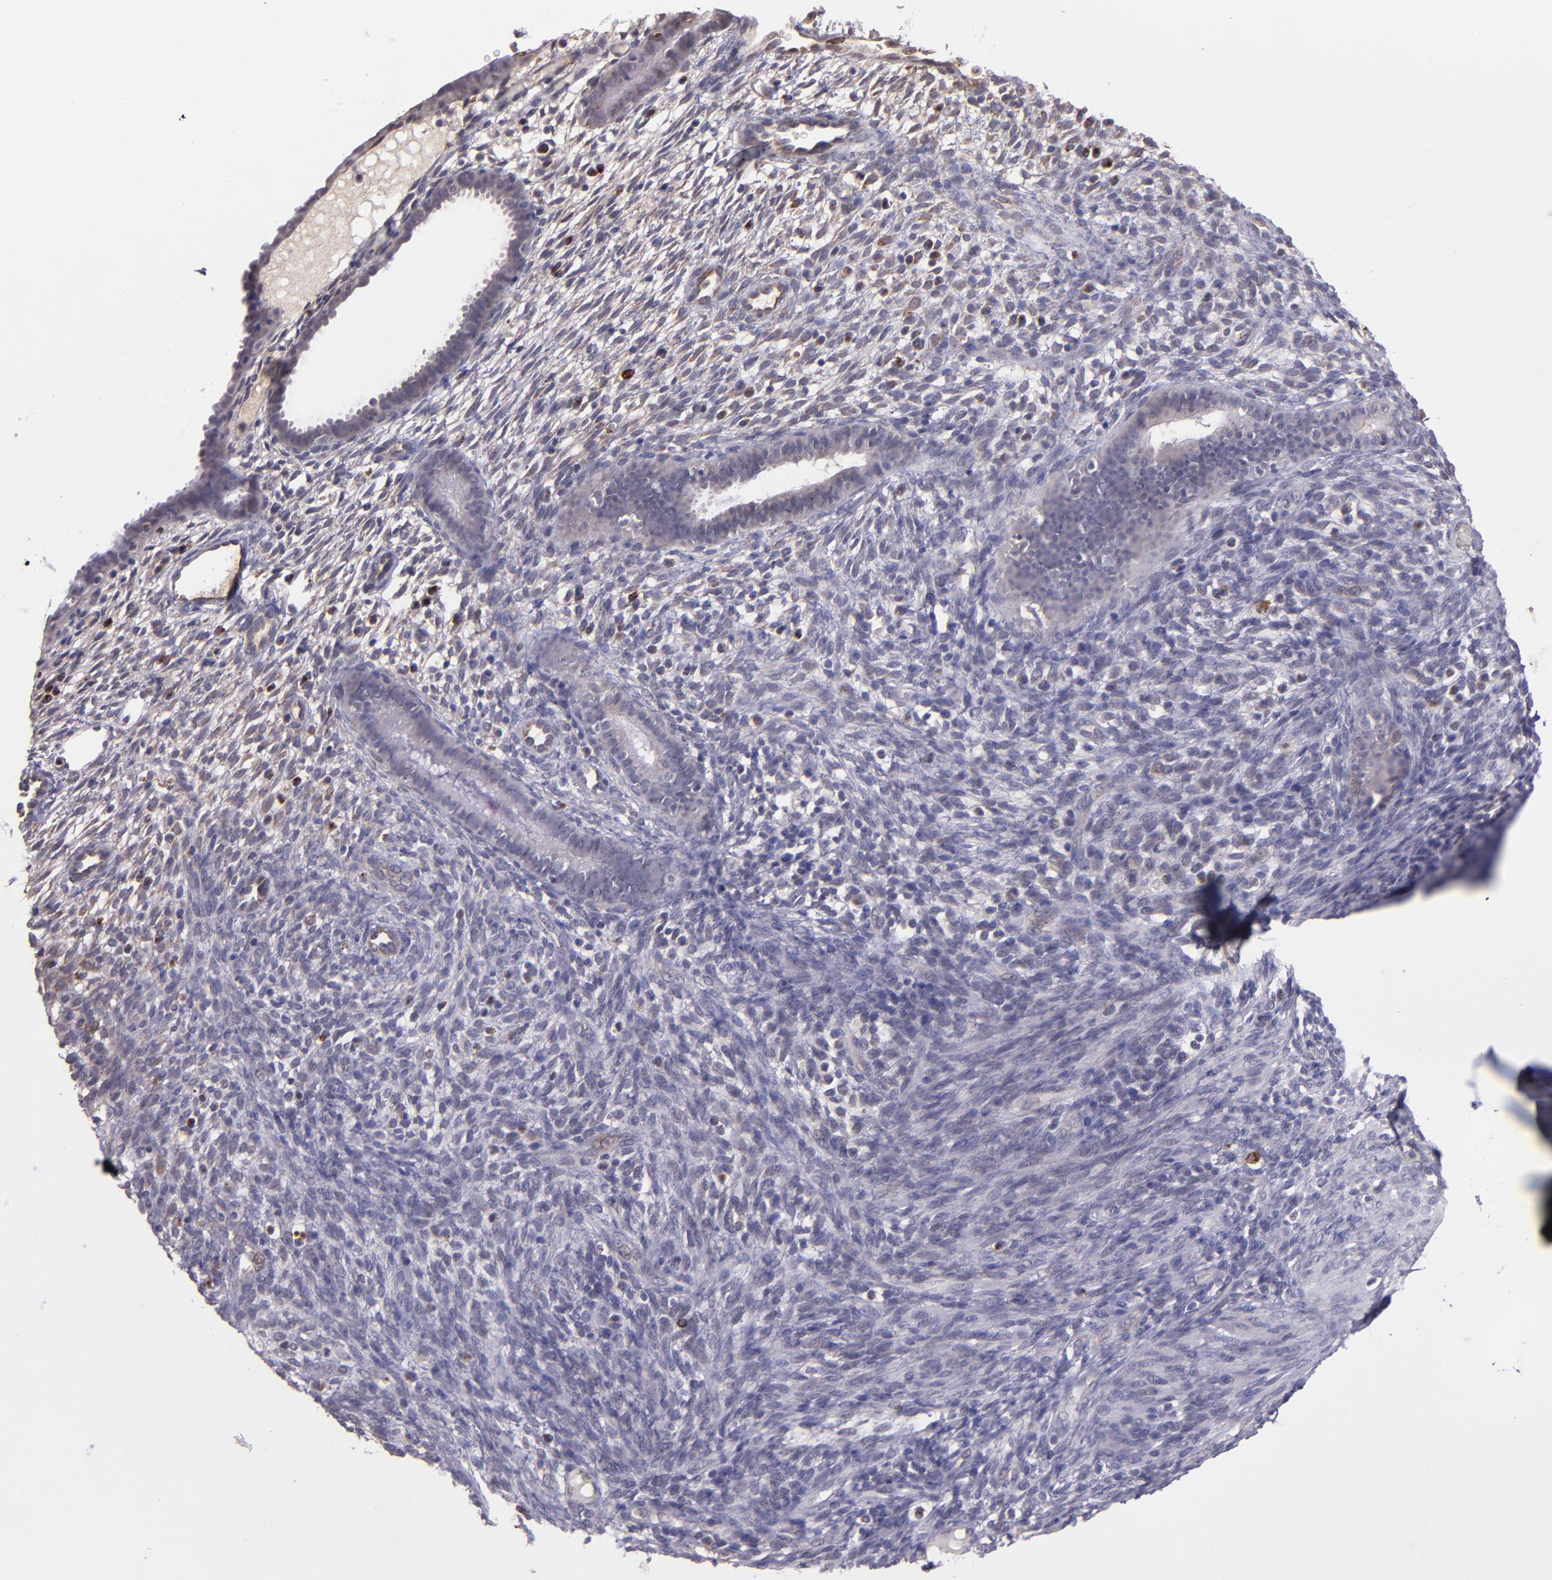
{"staining": {"intensity": "negative", "quantity": "none", "location": "none"}, "tissue": "endometrium", "cell_type": "Cells in endometrial stroma", "image_type": "normal", "snomed": [{"axis": "morphology", "description": "Normal tissue, NOS"}, {"axis": "topography", "description": "Endometrium"}], "caption": "IHC of normal human endometrium shows no expression in cells in endometrial stroma. (IHC, brightfield microscopy, high magnification).", "gene": "TAF7L", "patient": {"sex": "female", "age": 72}}